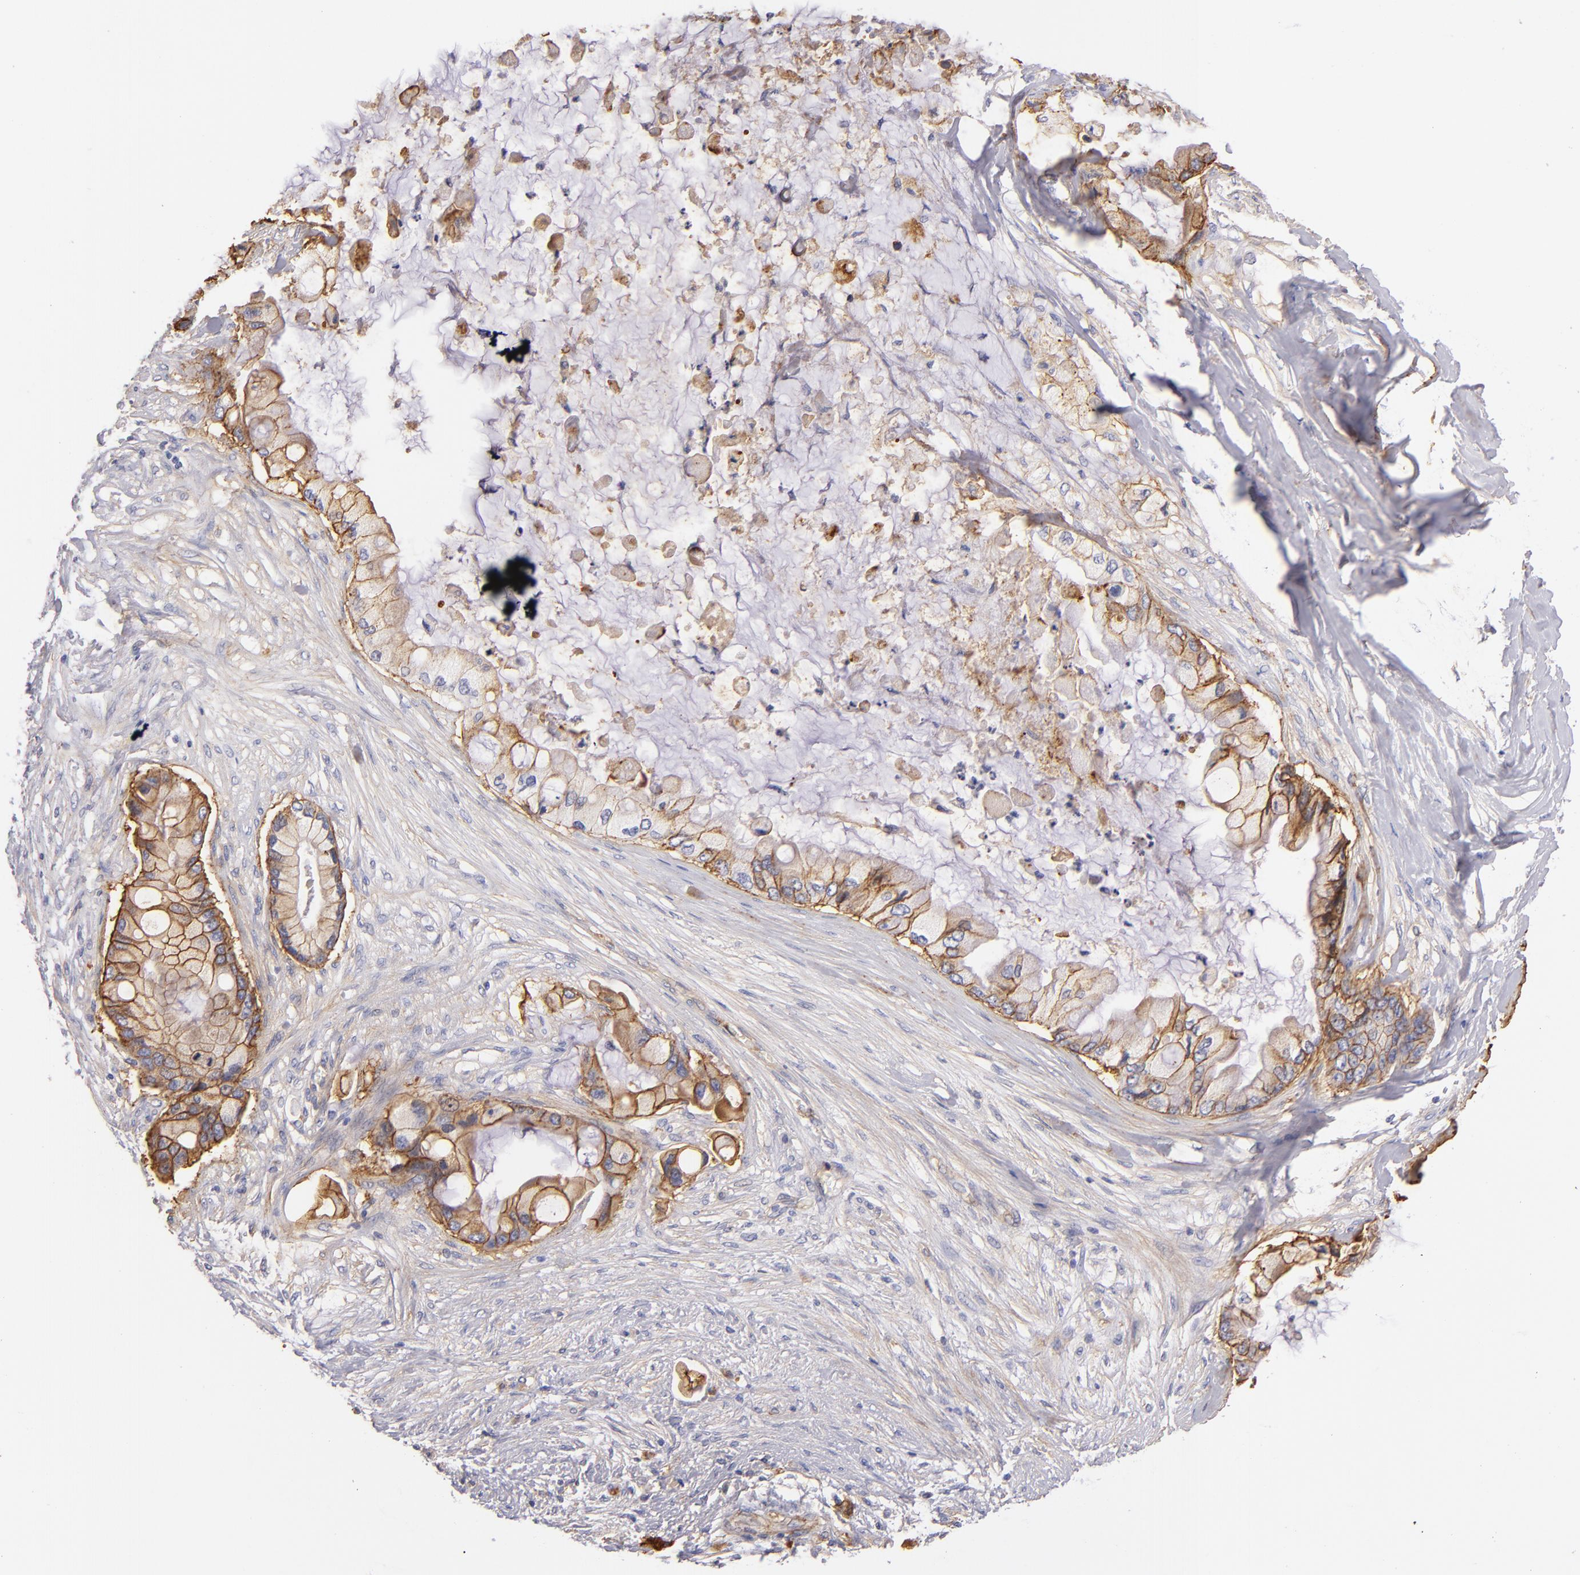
{"staining": {"intensity": "moderate", "quantity": ">75%", "location": "cytoplasmic/membranous"}, "tissue": "pancreatic cancer", "cell_type": "Tumor cells", "image_type": "cancer", "snomed": [{"axis": "morphology", "description": "Adenocarcinoma, NOS"}, {"axis": "topography", "description": "Pancreas"}], "caption": "Tumor cells reveal medium levels of moderate cytoplasmic/membranous positivity in about >75% of cells in human adenocarcinoma (pancreatic).", "gene": "CD151", "patient": {"sex": "female", "age": 59}}